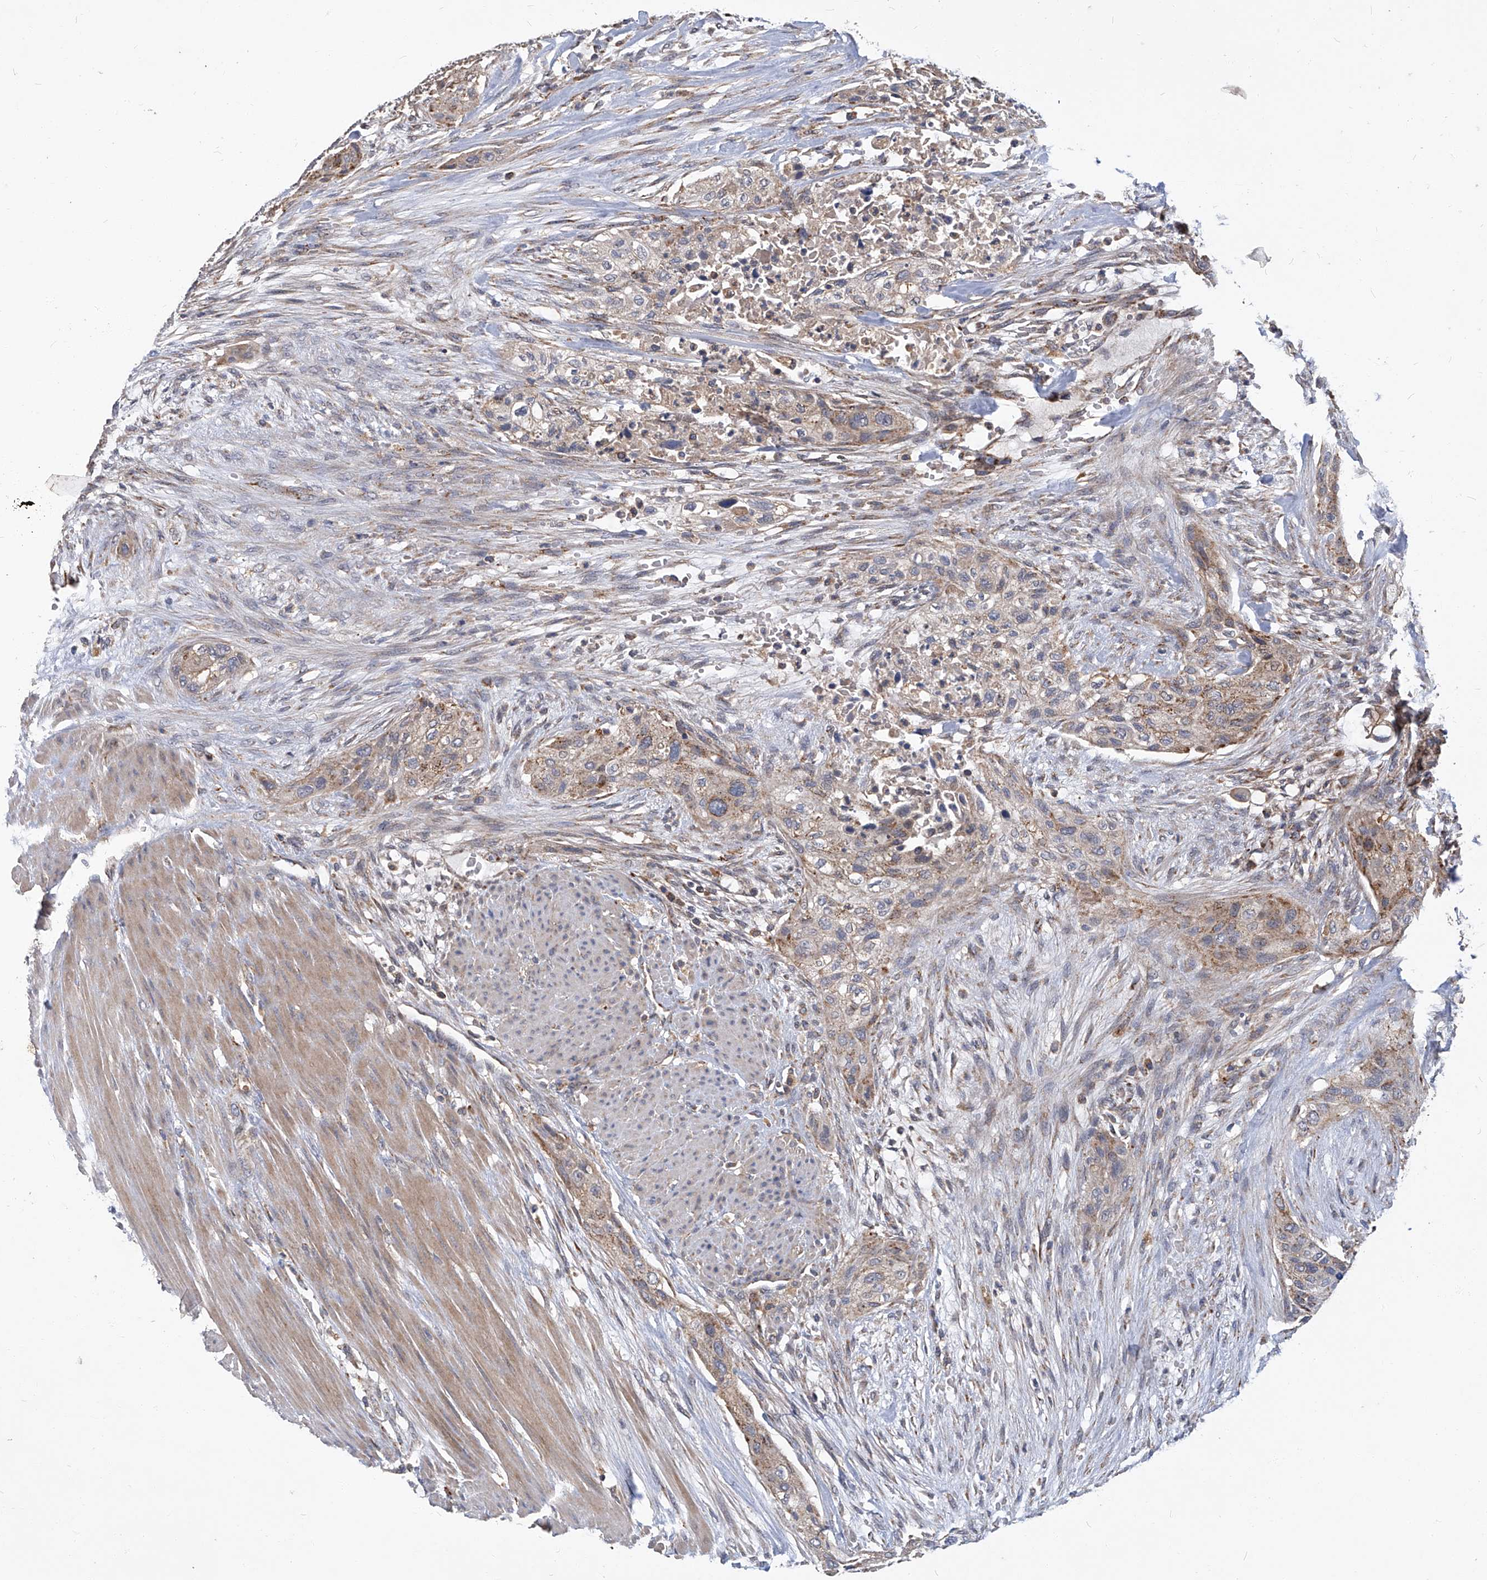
{"staining": {"intensity": "weak", "quantity": "<25%", "location": "cytoplasmic/membranous"}, "tissue": "urothelial cancer", "cell_type": "Tumor cells", "image_type": "cancer", "snomed": [{"axis": "morphology", "description": "Urothelial carcinoma, High grade"}, {"axis": "topography", "description": "Urinary bladder"}], "caption": "Immunohistochemistry (IHC) of high-grade urothelial carcinoma exhibits no expression in tumor cells.", "gene": "TNFRSF13B", "patient": {"sex": "male", "age": 35}}